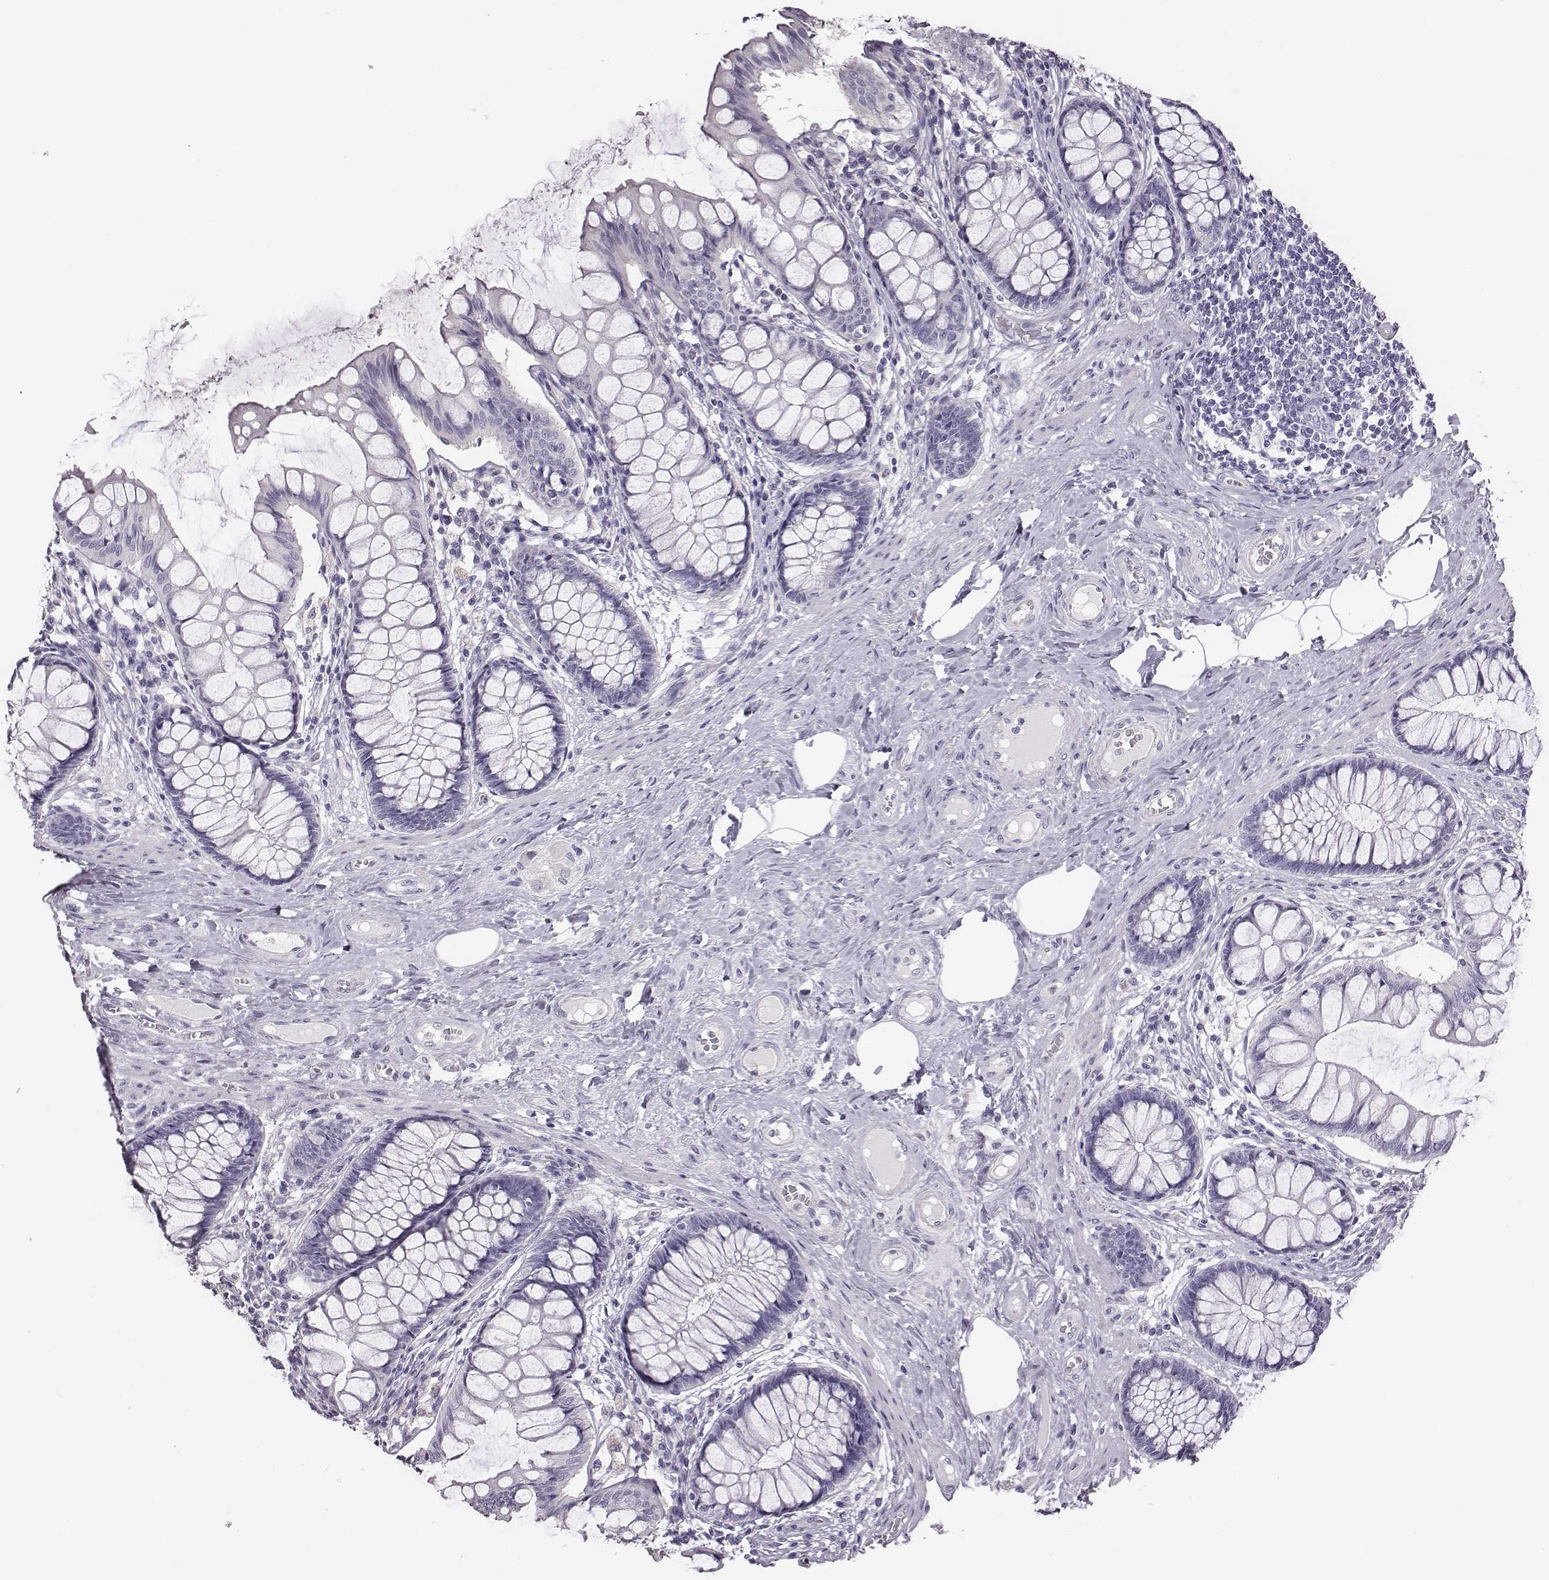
{"staining": {"intensity": "negative", "quantity": "none", "location": "none"}, "tissue": "colon", "cell_type": "Endothelial cells", "image_type": "normal", "snomed": [{"axis": "morphology", "description": "Normal tissue, NOS"}, {"axis": "topography", "description": "Colon"}], "caption": "Endothelial cells show no significant expression in unremarkable colon. (Brightfield microscopy of DAB IHC at high magnification).", "gene": "ENSG00000290147", "patient": {"sex": "female", "age": 65}}